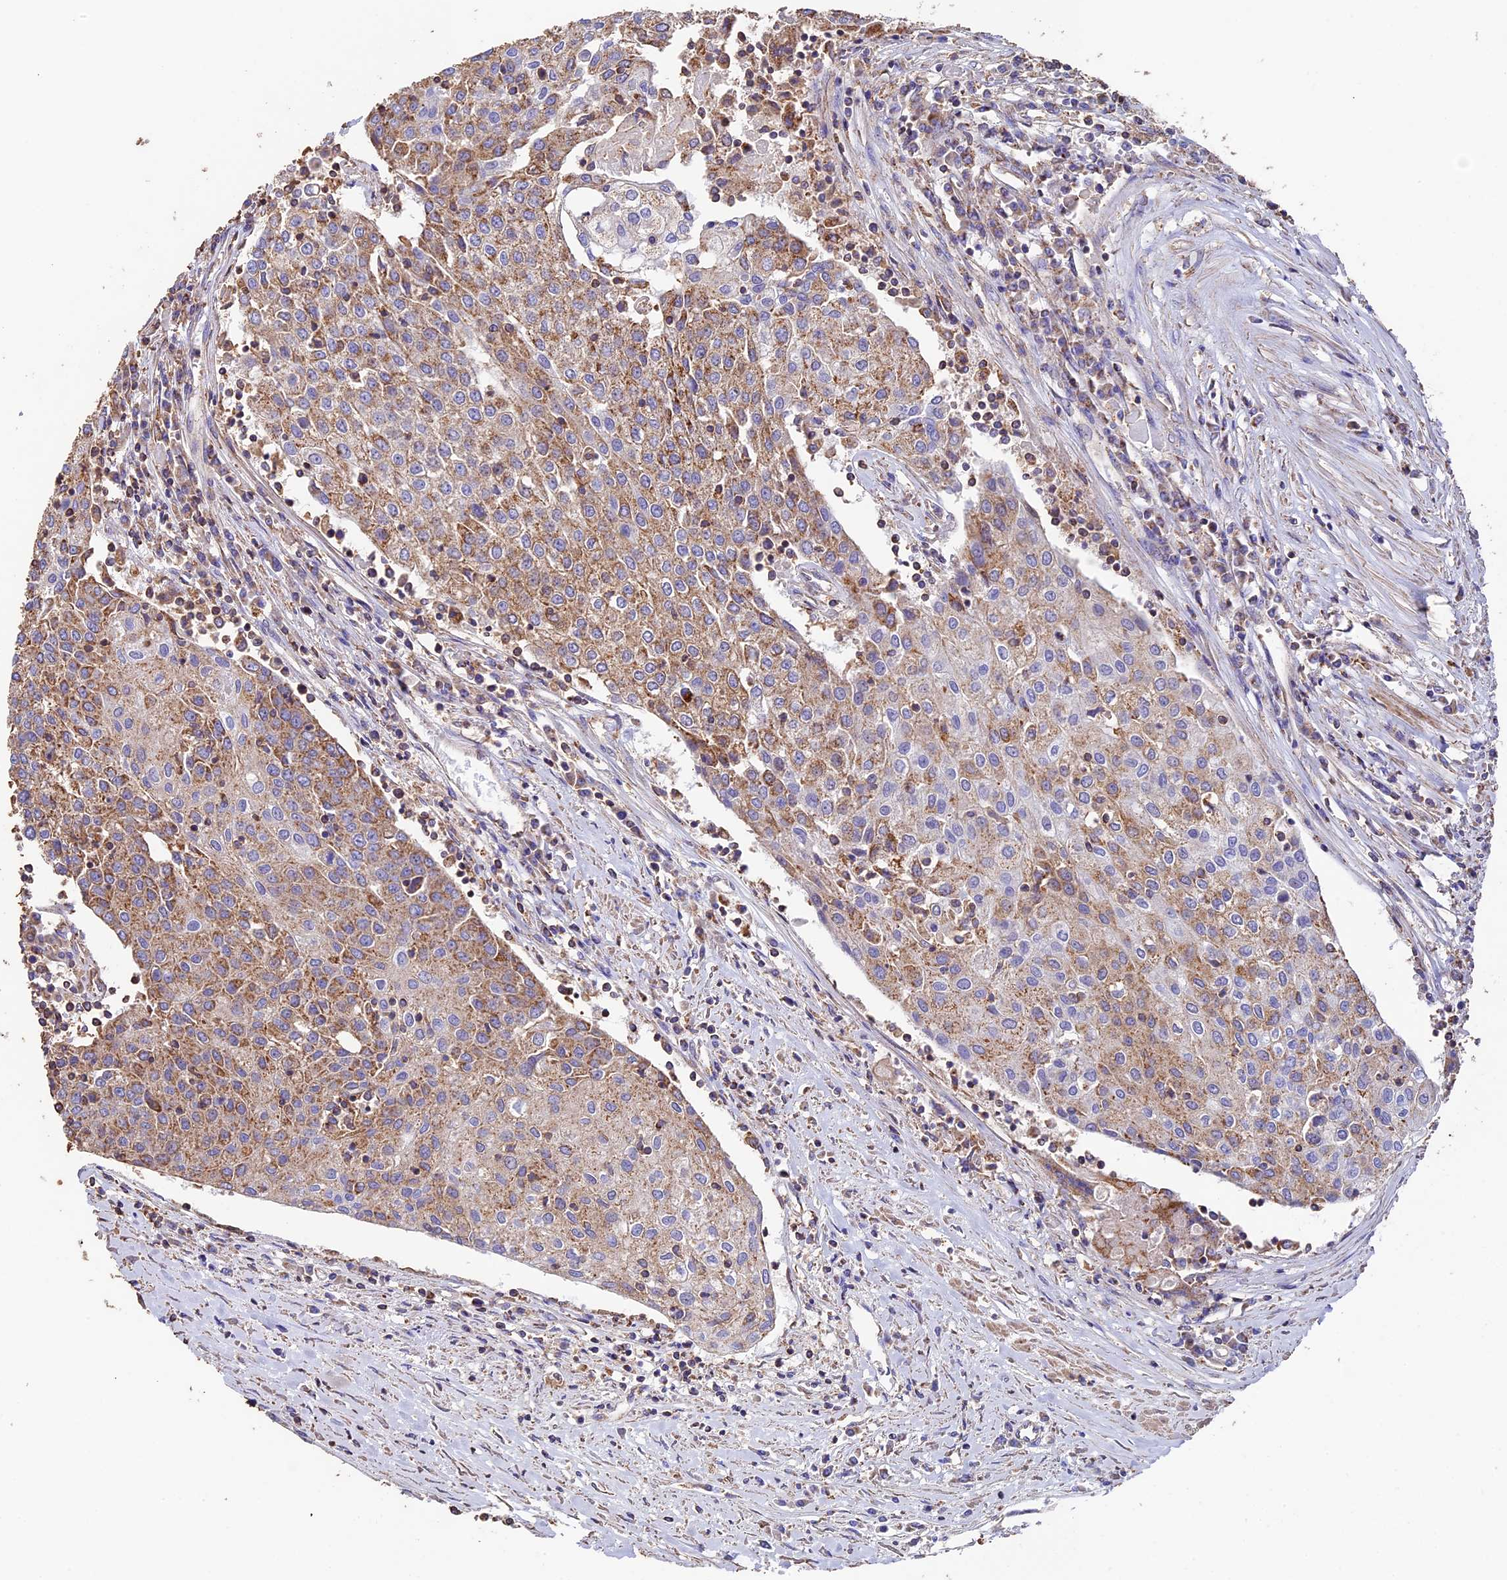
{"staining": {"intensity": "moderate", "quantity": "25%-75%", "location": "cytoplasmic/membranous"}, "tissue": "urothelial cancer", "cell_type": "Tumor cells", "image_type": "cancer", "snomed": [{"axis": "morphology", "description": "Urothelial carcinoma, High grade"}, {"axis": "topography", "description": "Urinary bladder"}], "caption": "Protein expression analysis of human urothelial carcinoma (high-grade) reveals moderate cytoplasmic/membranous staining in about 25%-75% of tumor cells.", "gene": "ADAT1", "patient": {"sex": "female", "age": 85}}